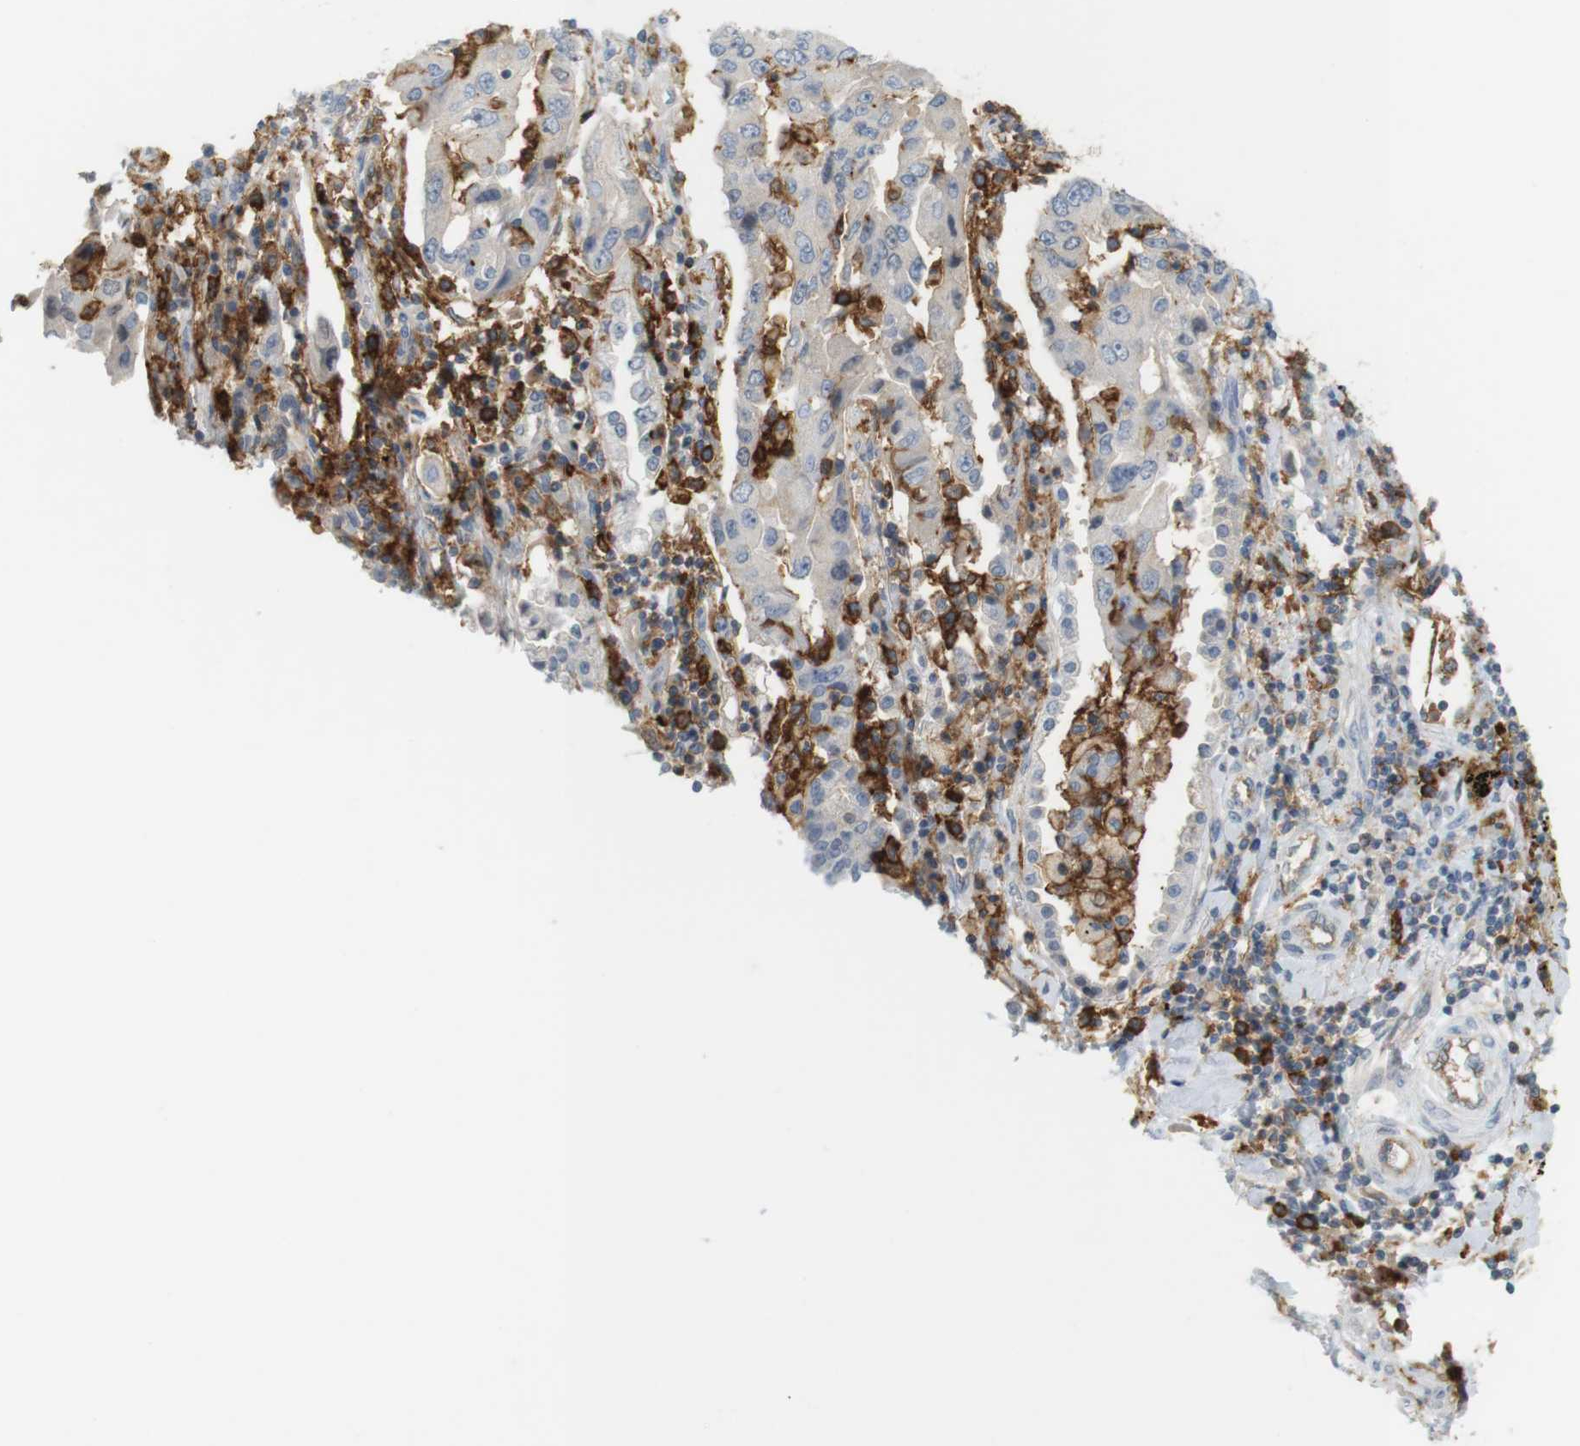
{"staining": {"intensity": "negative", "quantity": "none", "location": "none"}, "tissue": "lung cancer", "cell_type": "Tumor cells", "image_type": "cancer", "snomed": [{"axis": "morphology", "description": "Adenocarcinoma, NOS"}, {"axis": "topography", "description": "Lung"}], "caption": "Immunohistochemistry micrograph of neoplastic tissue: human adenocarcinoma (lung) stained with DAB exhibits no significant protein expression in tumor cells.", "gene": "SIRPA", "patient": {"sex": "female", "age": 65}}